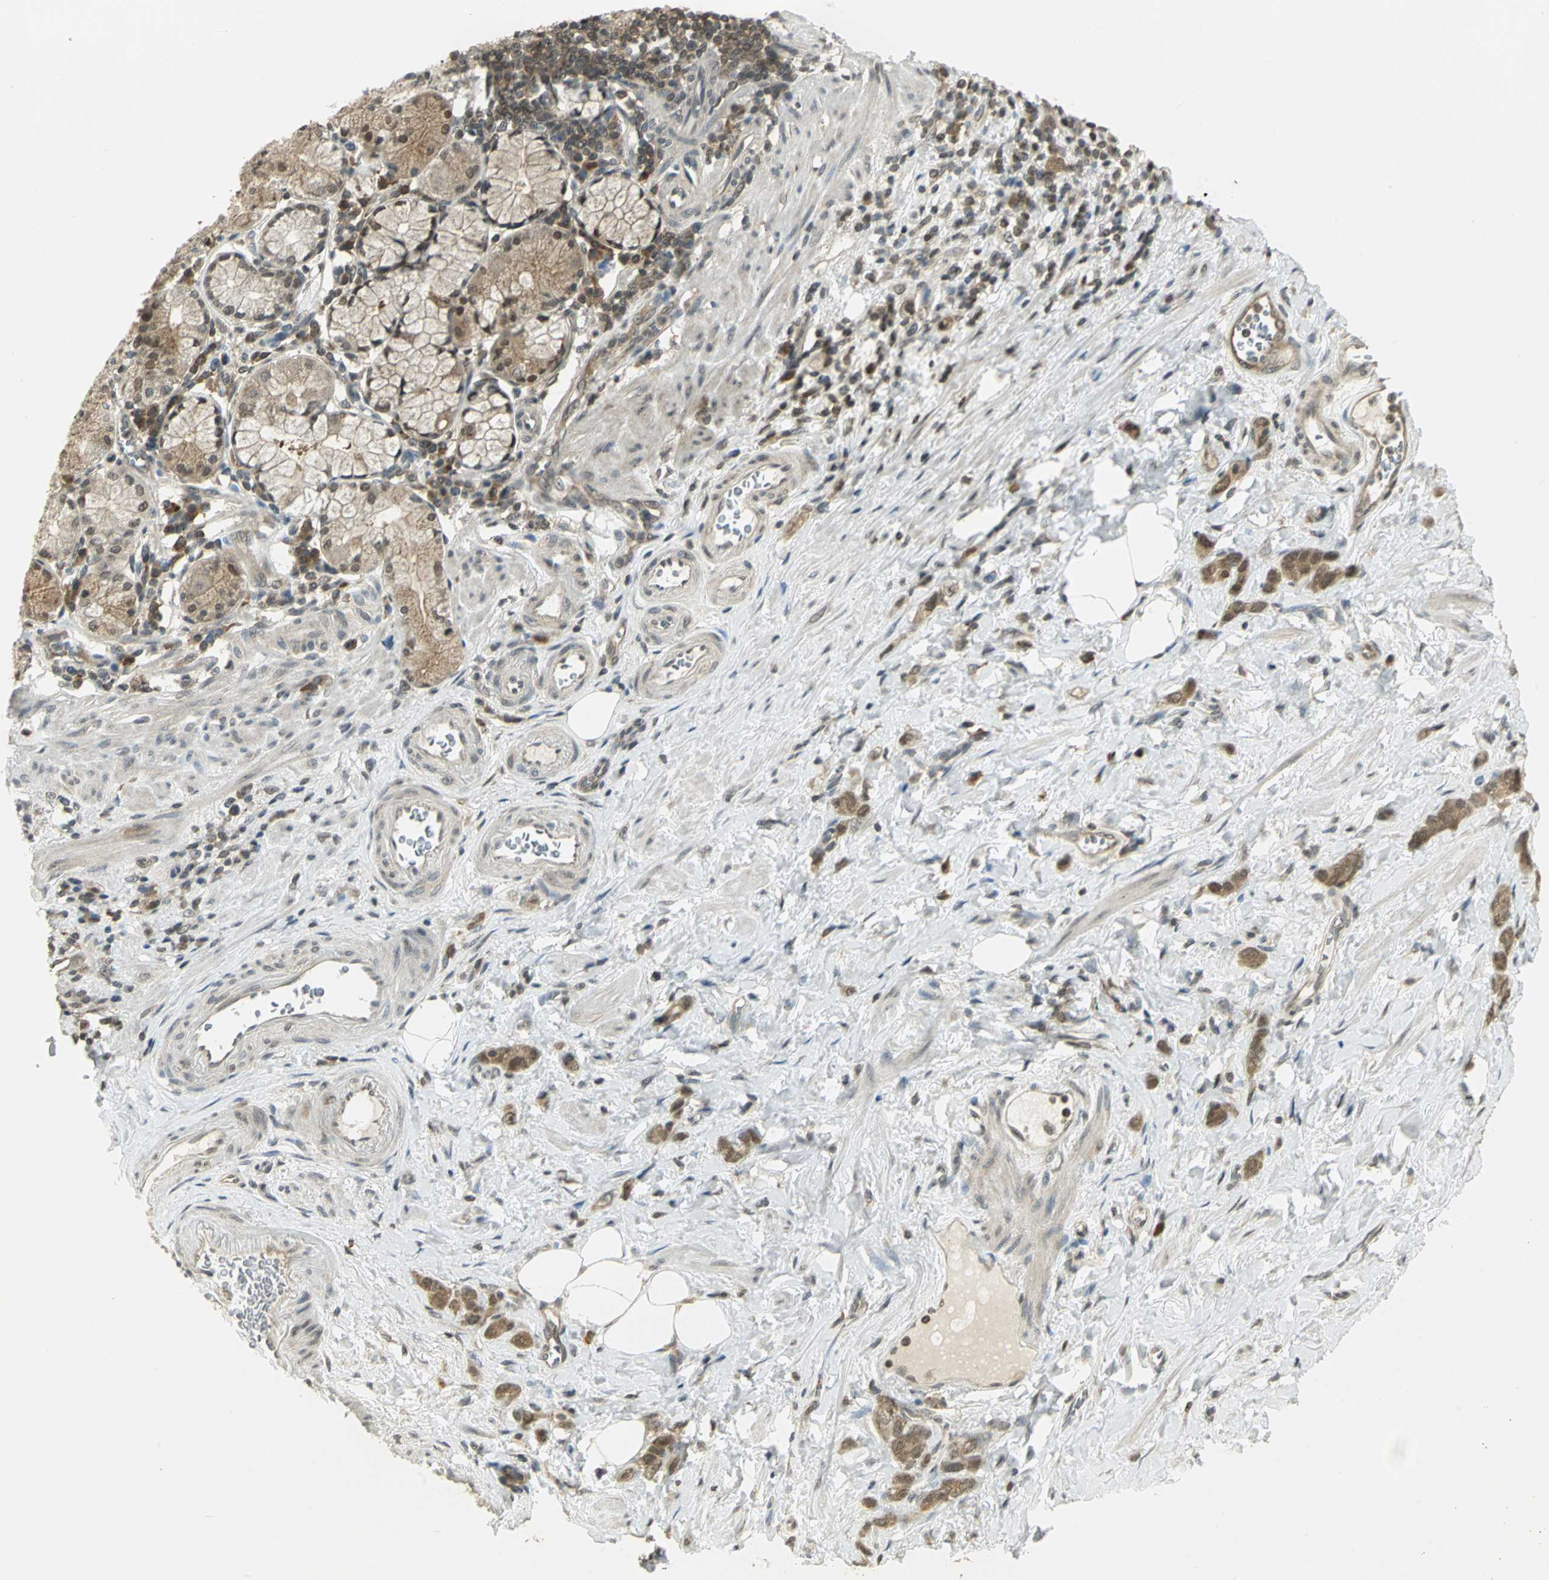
{"staining": {"intensity": "moderate", "quantity": ">75%", "location": "cytoplasmic/membranous"}, "tissue": "stomach cancer", "cell_type": "Tumor cells", "image_type": "cancer", "snomed": [{"axis": "morphology", "description": "Adenocarcinoma, NOS"}, {"axis": "topography", "description": "Stomach"}], "caption": "High-power microscopy captured an immunohistochemistry (IHC) histopathology image of stomach adenocarcinoma, revealing moderate cytoplasmic/membranous positivity in approximately >75% of tumor cells.", "gene": "CDC34", "patient": {"sex": "male", "age": 82}}